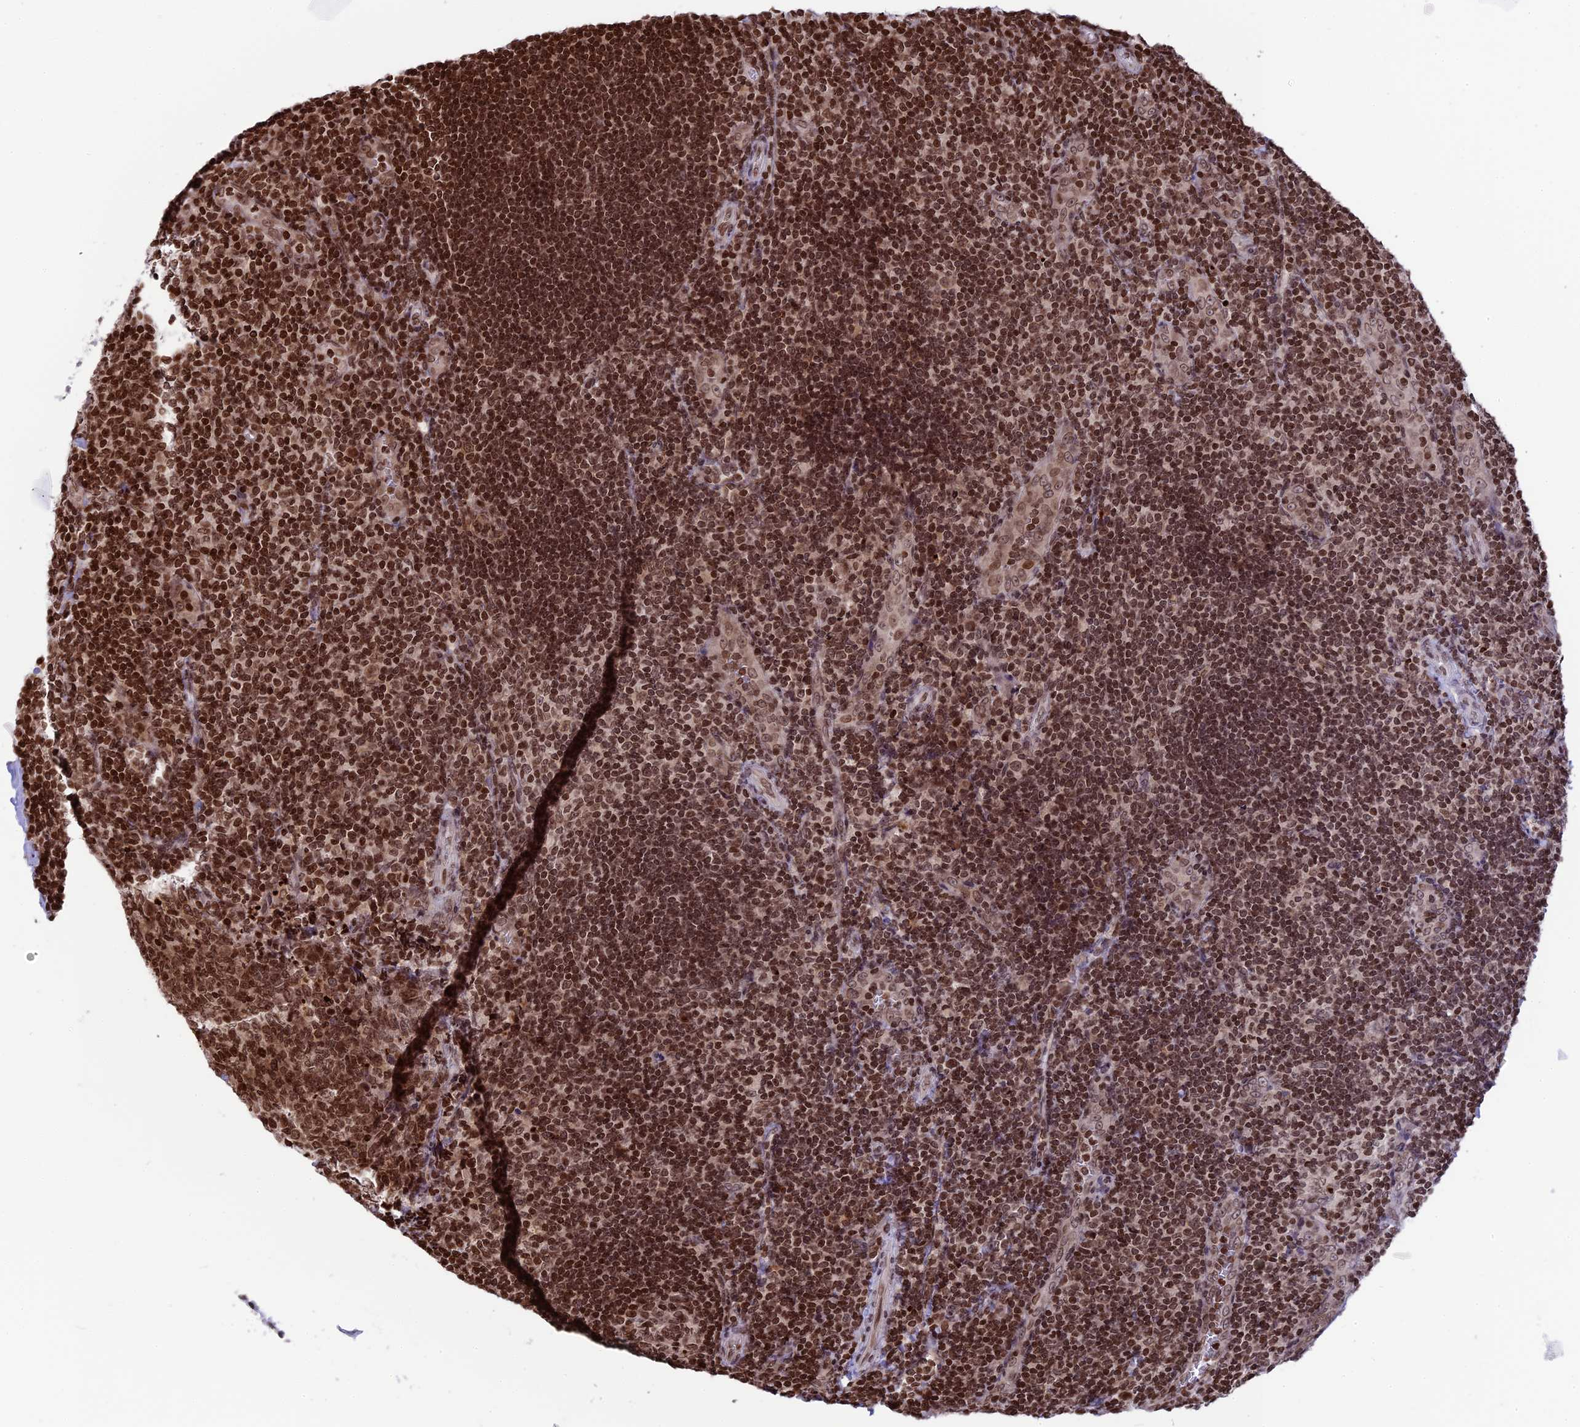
{"staining": {"intensity": "moderate", "quantity": ">75%", "location": "nuclear"}, "tissue": "tonsil", "cell_type": "Germinal center cells", "image_type": "normal", "snomed": [{"axis": "morphology", "description": "Normal tissue, NOS"}, {"axis": "topography", "description": "Tonsil"}], "caption": "Immunohistochemical staining of benign tonsil displays medium levels of moderate nuclear staining in approximately >75% of germinal center cells.", "gene": "TET2", "patient": {"sex": "male", "age": 17}}